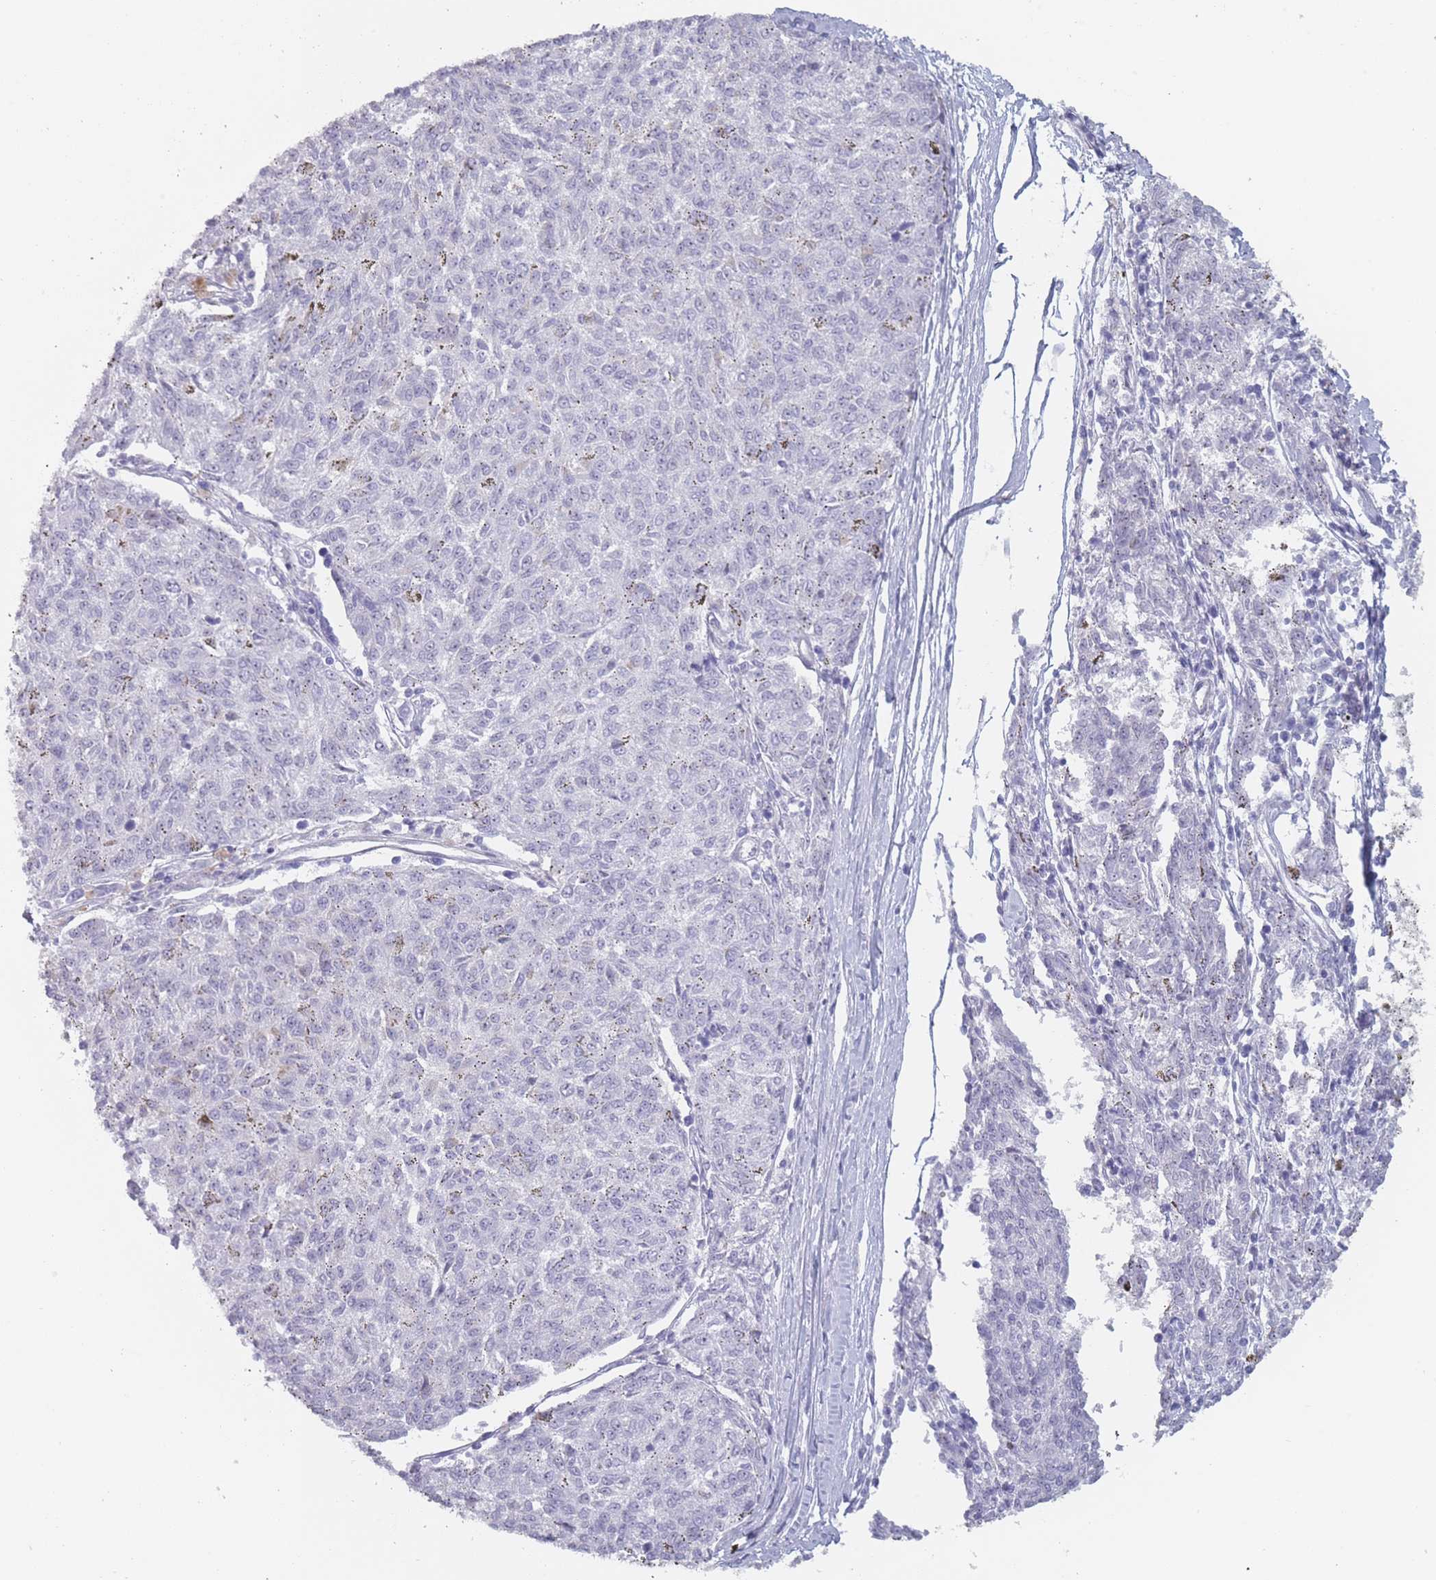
{"staining": {"intensity": "negative", "quantity": "none", "location": "none"}, "tissue": "melanoma", "cell_type": "Tumor cells", "image_type": "cancer", "snomed": [{"axis": "morphology", "description": "Malignant melanoma, NOS"}, {"axis": "topography", "description": "Skin"}], "caption": "Malignant melanoma was stained to show a protein in brown. There is no significant staining in tumor cells.", "gene": "ROS1", "patient": {"sex": "female", "age": 72}}